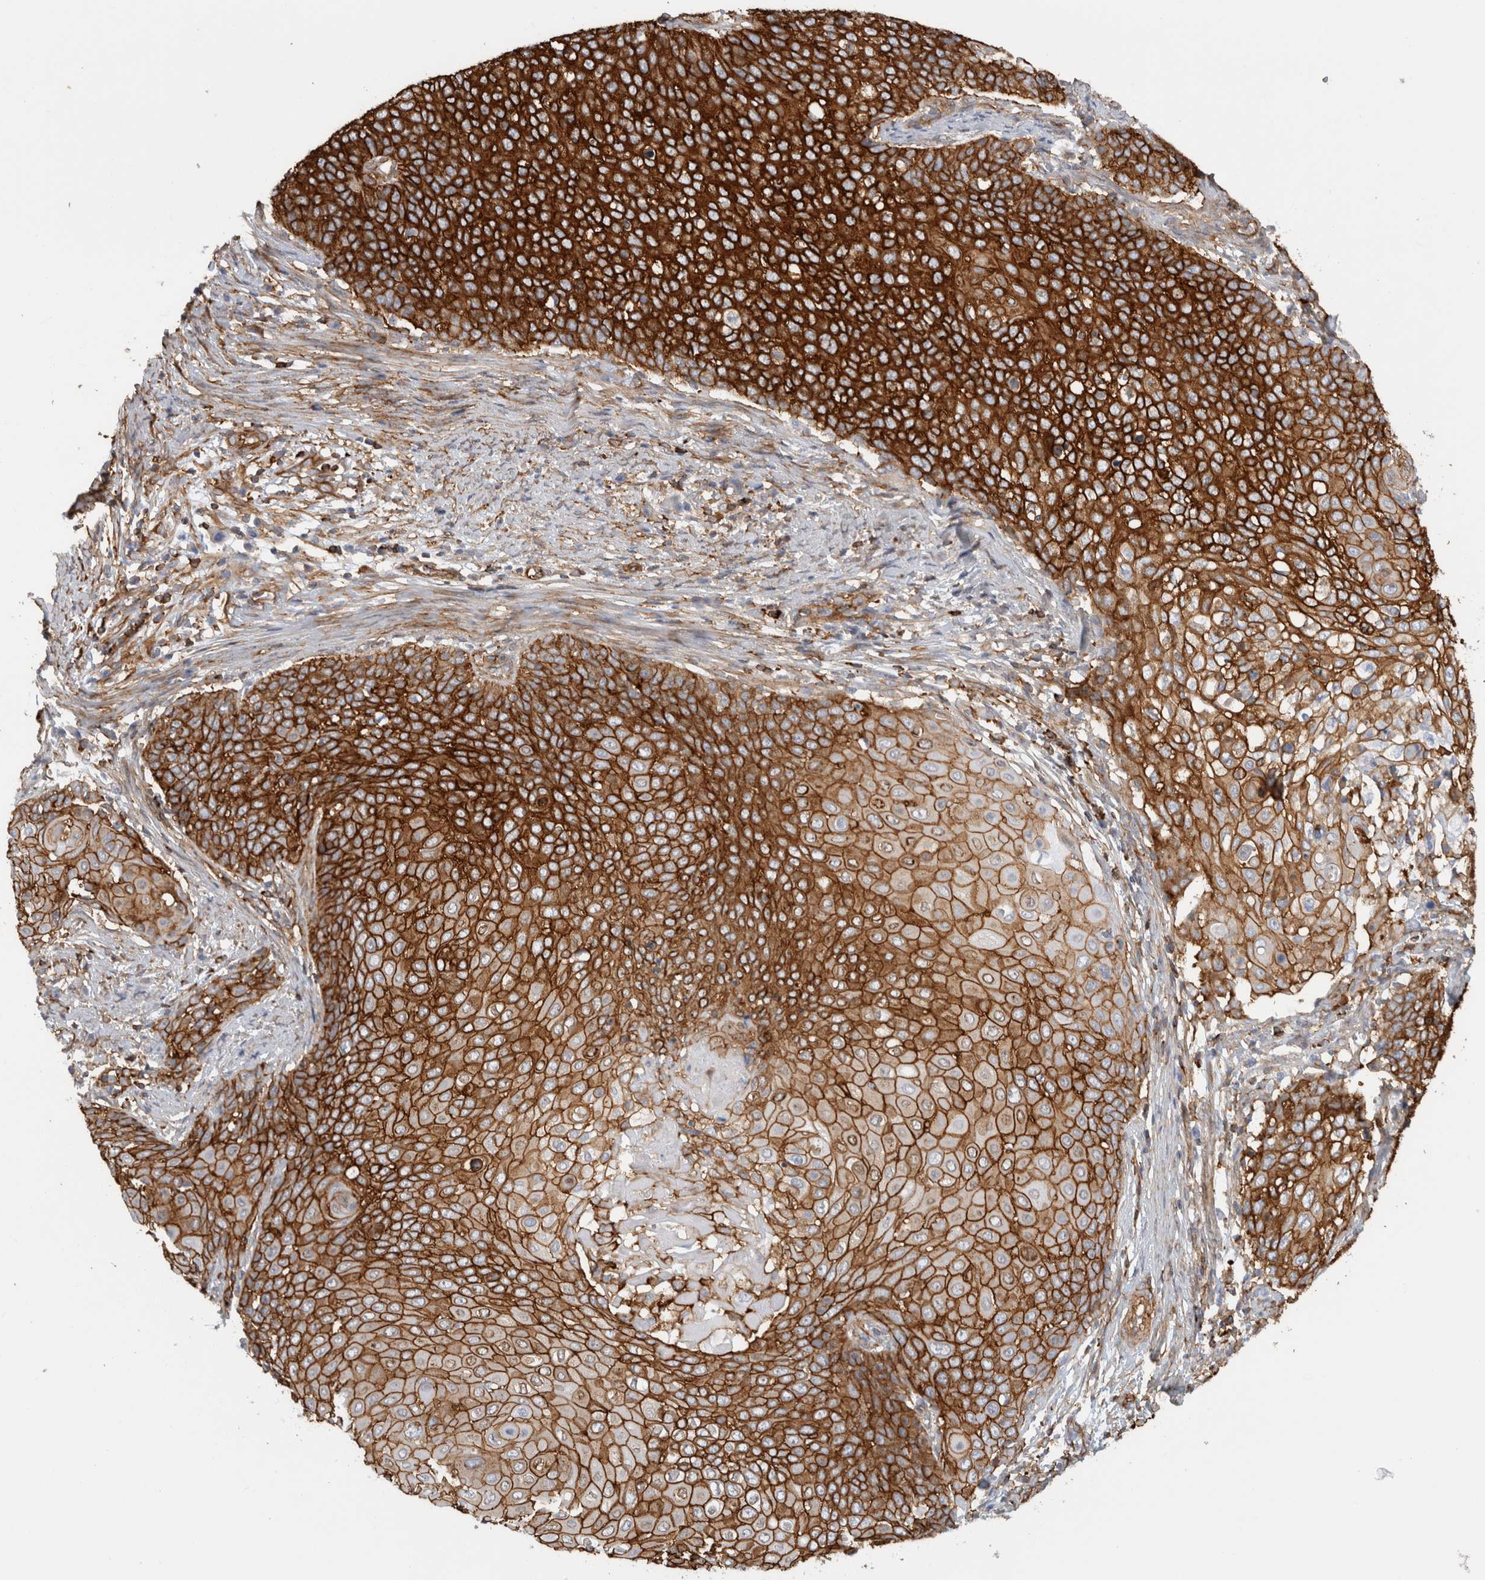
{"staining": {"intensity": "strong", "quantity": ">75%", "location": "cytoplasmic/membranous"}, "tissue": "cervical cancer", "cell_type": "Tumor cells", "image_type": "cancer", "snomed": [{"axis": "morphology", "description": "Squamous cell carcinoma, NOS"}, {"axis": "topography", "description": "Cervix"}], "caption": "An IHC image of neoplastic tissue is shown. Protein staining in brown highlights strong cytoplasmic/membranous positivity in cervical cancer (squamous cell carcinoma) within tumor cells.", "gene": "AHNAK", "patient": {"sex": "female", "age": 39}}